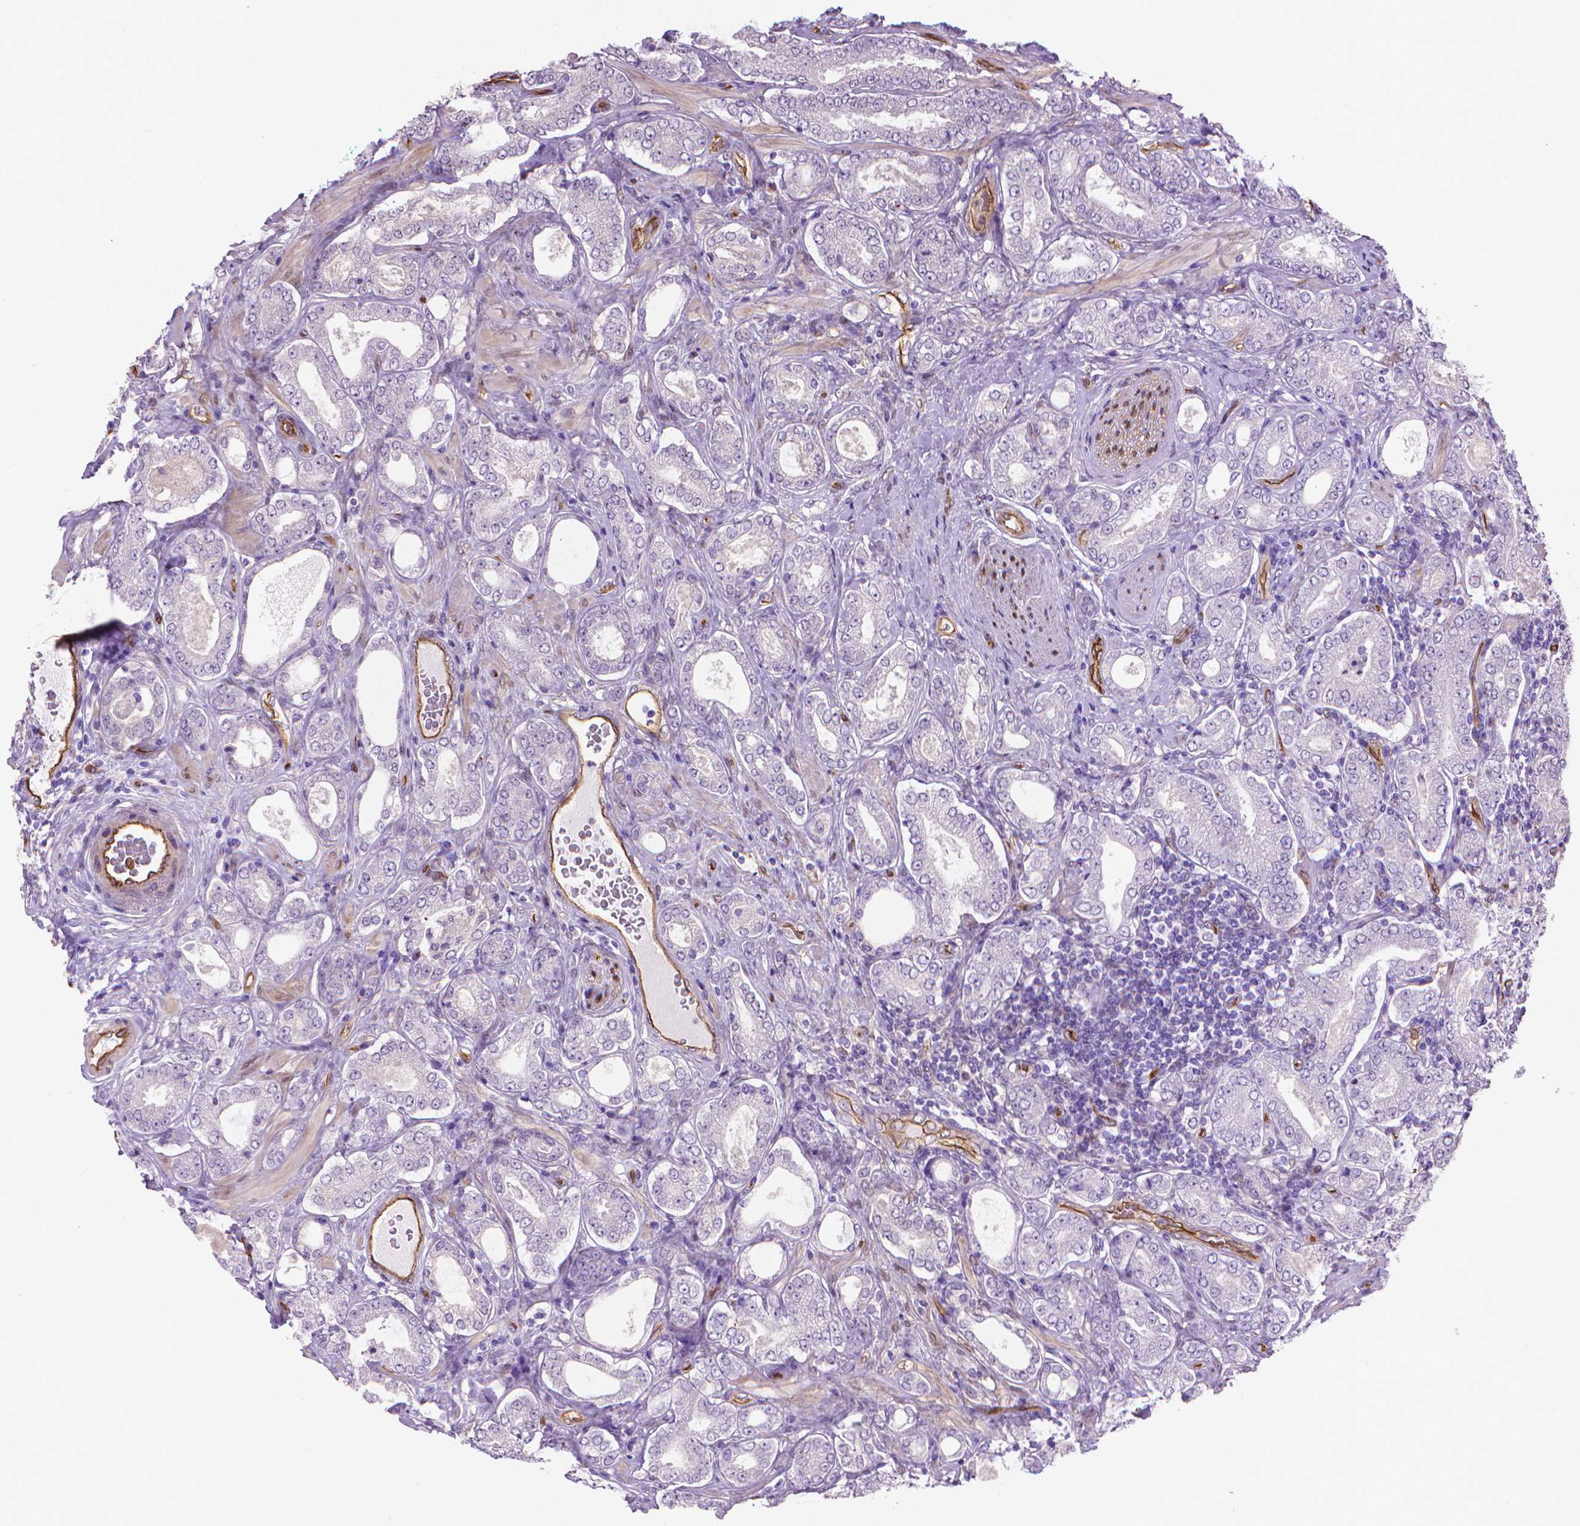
{"staining": {"intensity": "negative", "quantity": "none", "location": "none"}, "tissue": "prostate cancer", "cell_type": "Tumor cells", "image_type": "cancer", "snomed": [{"axis": "morphology", "description": "Adenocarcinoma, NOS"}, {"axis": "topography", "description": "Prostate"}], "caption": "Immunohistochemistry photomicrograph of human prostate cancer (adenocarcinoma) stained for a protein (brown), which demonstrates no staining in tumor cells.", "gene": "CLIC4", "patient": {"sex": "male", "age": 64}}